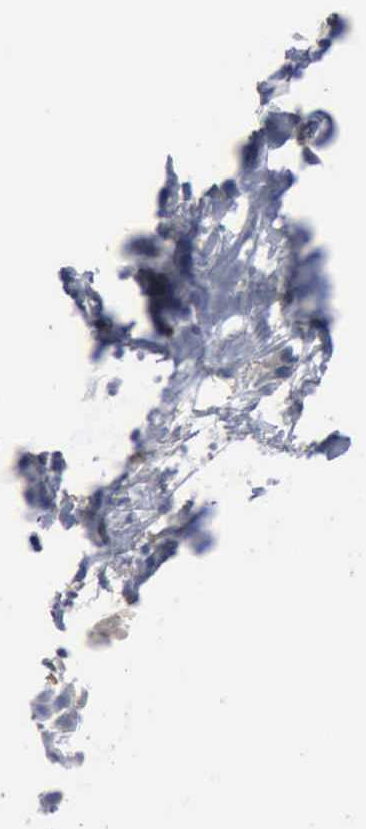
{"staining": {"intensity": "negative", "quantity": "none", "location": "none"}, "tissue": "skin cancer", "cell_type": "Tumor cells", "image_type": "cancer", "snomed": [{"axis": "morphology", "description": "Squamous cell carcinoma, NOS"}, {"axis": "topography", "description": "Skin"}, {"axis": "topography", "description": "Anal"}], "caption": "The immunohistochemistry histopathology image has no significant positivity in tumor cells of skin squamous cell carcinoma tissue. (DAB immunohistochemistry (IHC), high magnification).", "gene": "TGFB1", "patient": {"sex": "male", "age": 64}}